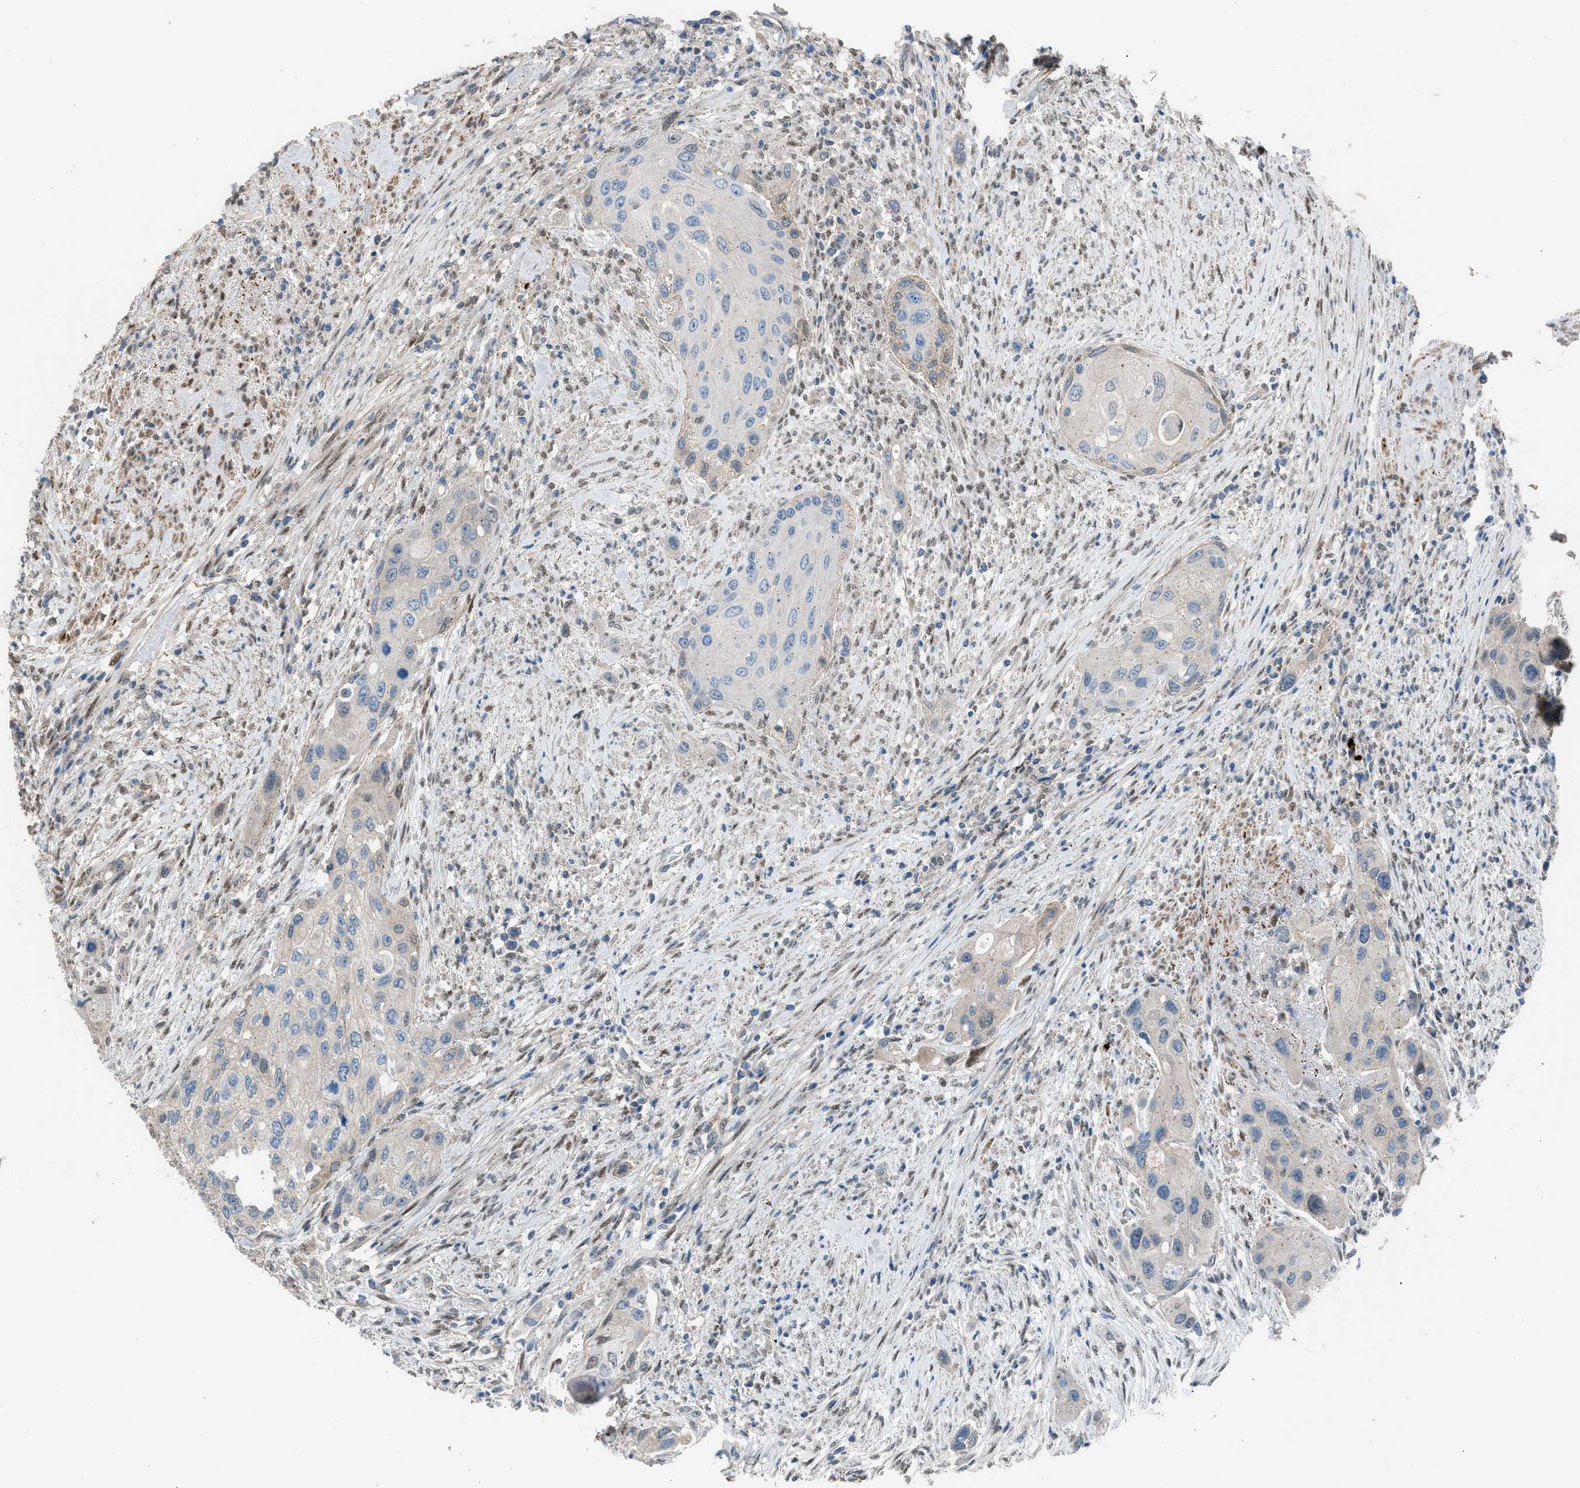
{"staining": {"intensity": "weak", "quantity": "25%-75%", "location": "cytoplasmic/membranous"}, "tissue": "urothelial cancer", "cell_type": "Tumor cells", "image_type": "cancer", "snomed": [{"axis": "morphology", "description": "Urothelial carcinoma, High grade"}, {"axis": "topography", "description": "Urinary bladder"}], "caption": "Urothelial cancer stained with DAB (3,3'-diaminobenzidine) immunohistochemistry demonstrates low levels of weak cytoplasmic/membranous expression in approximately 25%-75% of tumor cells. The protein is shown in brown color, while the nuclei are stained blue.", "gene": "CRTC1", "patient": {"sex": "female", "age": 56}}